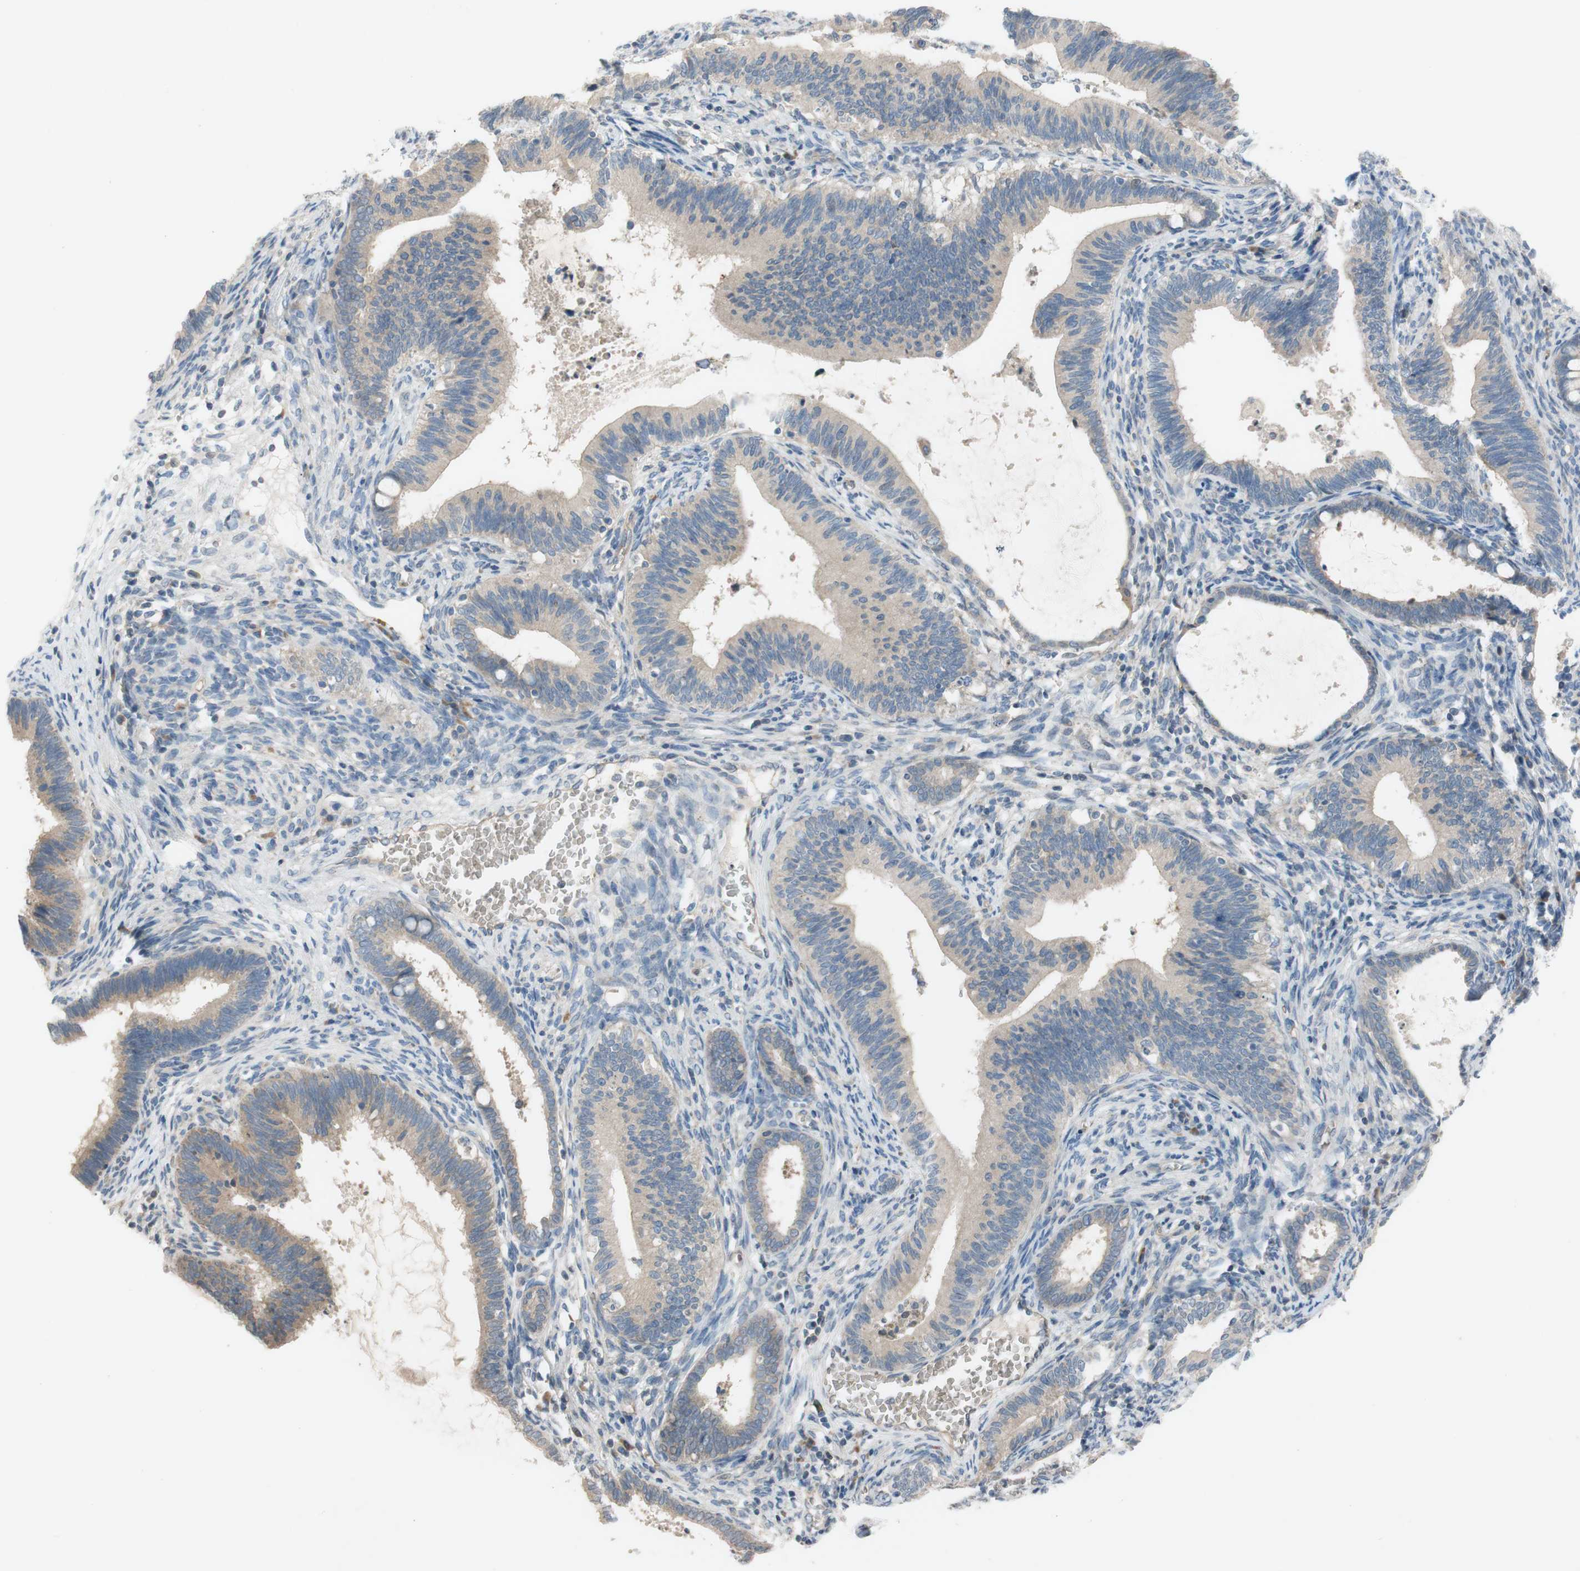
{"staining": {"intensity": "weak", "quantity": ">75%", "location": "cytoplasmic/membranous"}, "tissue": "cervical cancer", "cell_type": "Tumor cells", "image_type": "cancer", "snomed": [{"axis": "morphology", "description": "Adenocarcinoma, NOS"}, {"axis": "topography", "description": "Cervix"}], "caption": "This is an image of IHC staining of cervical cancer, which shows weak staining in the cytoplasmic/membranous of tumor cells.", "gene": "ADD2", "patient": {"sex": "female", "age": 44}}